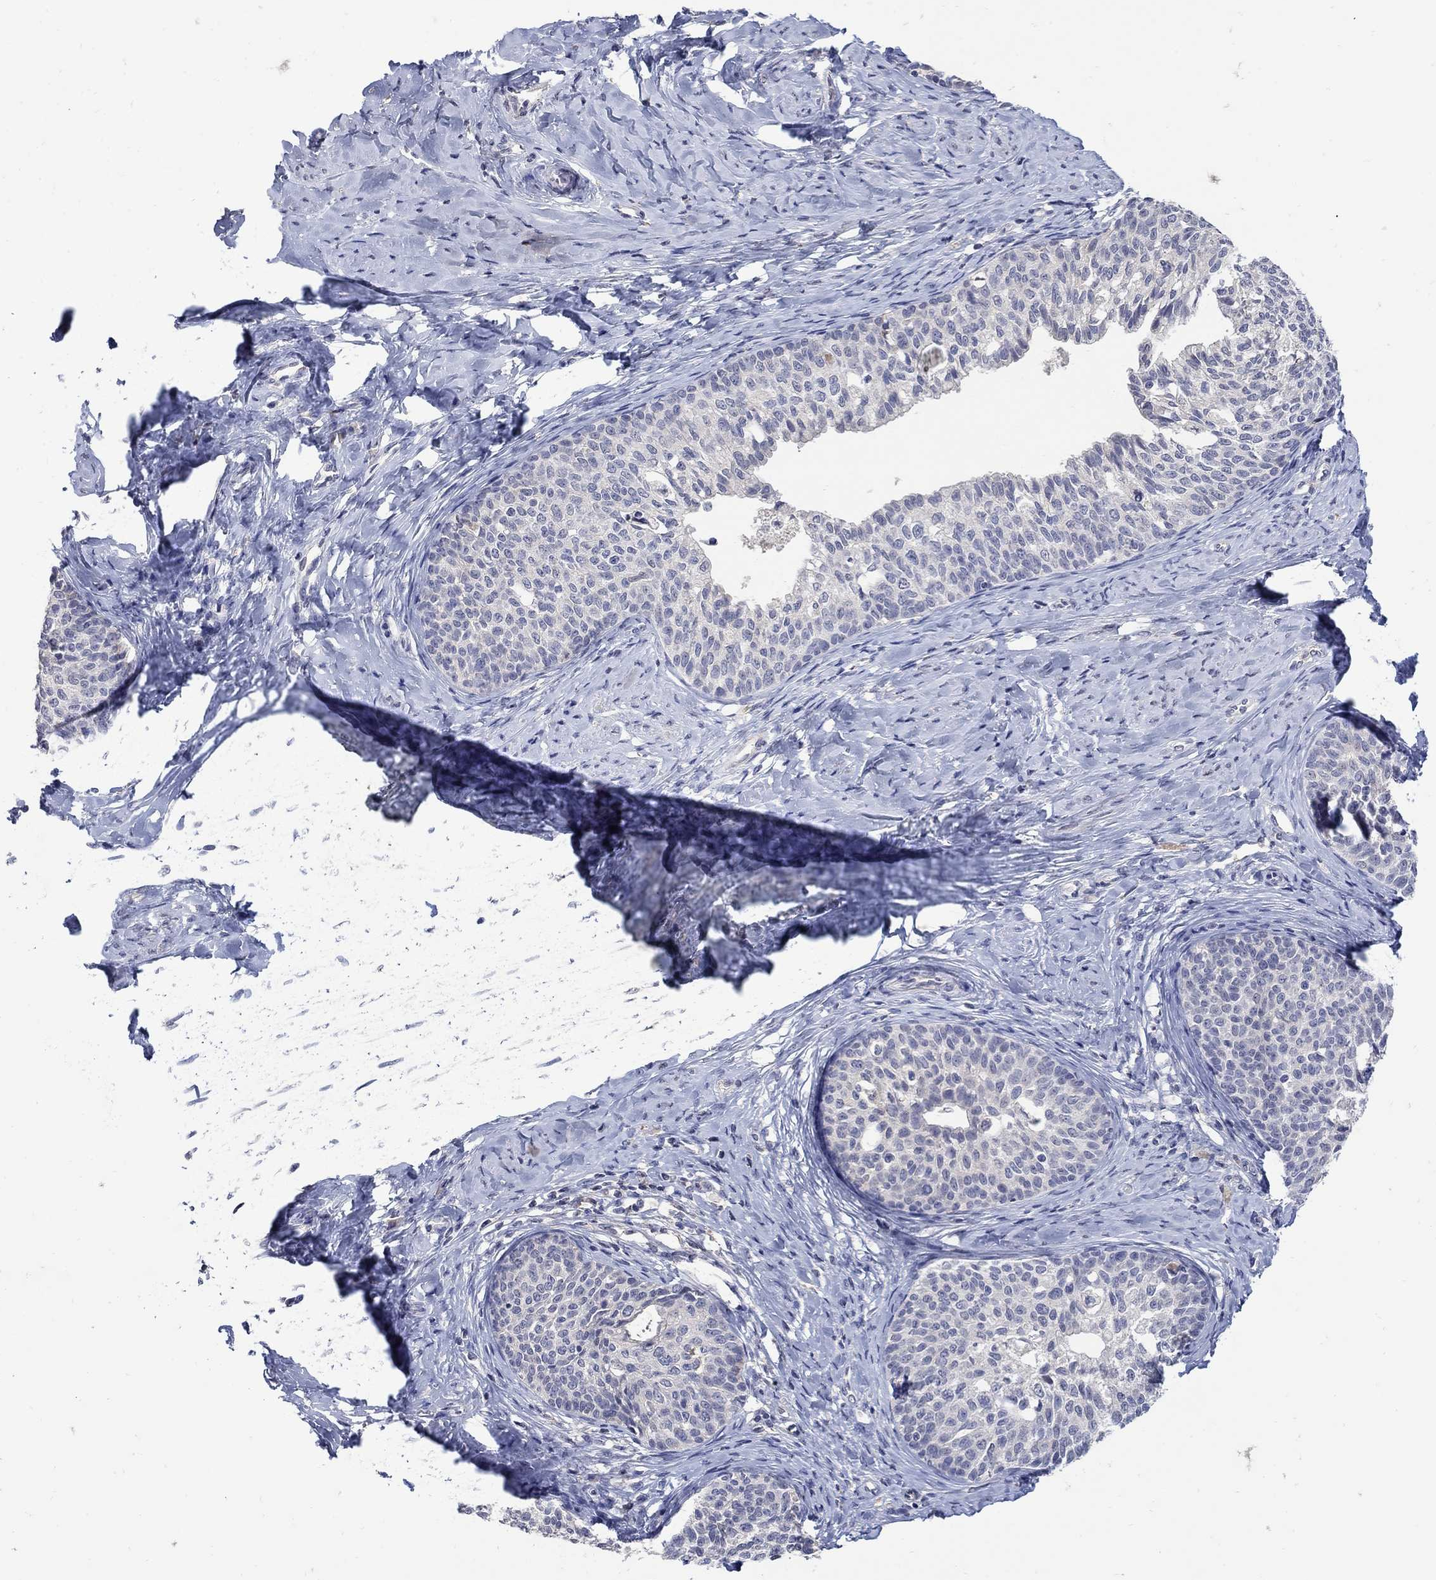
{"staining": {"intensity": "negative", "quantity": "none", "location": "none"}, "tissue": "cervical cancer", "cell_type": "Tumor cells", "image_type": "cancer", "snomed": [{"axis": "morphology", "description": "Squamous cell carcinoma, NOS"}, {"axis": "topography", "description": "Cervix"}], "caption": "Human cervical cancer stained for a protein using IHC shows no positivity in tumor cells.", "gene": "CETN1", "patient": {"sex": "female", "age": 51}}